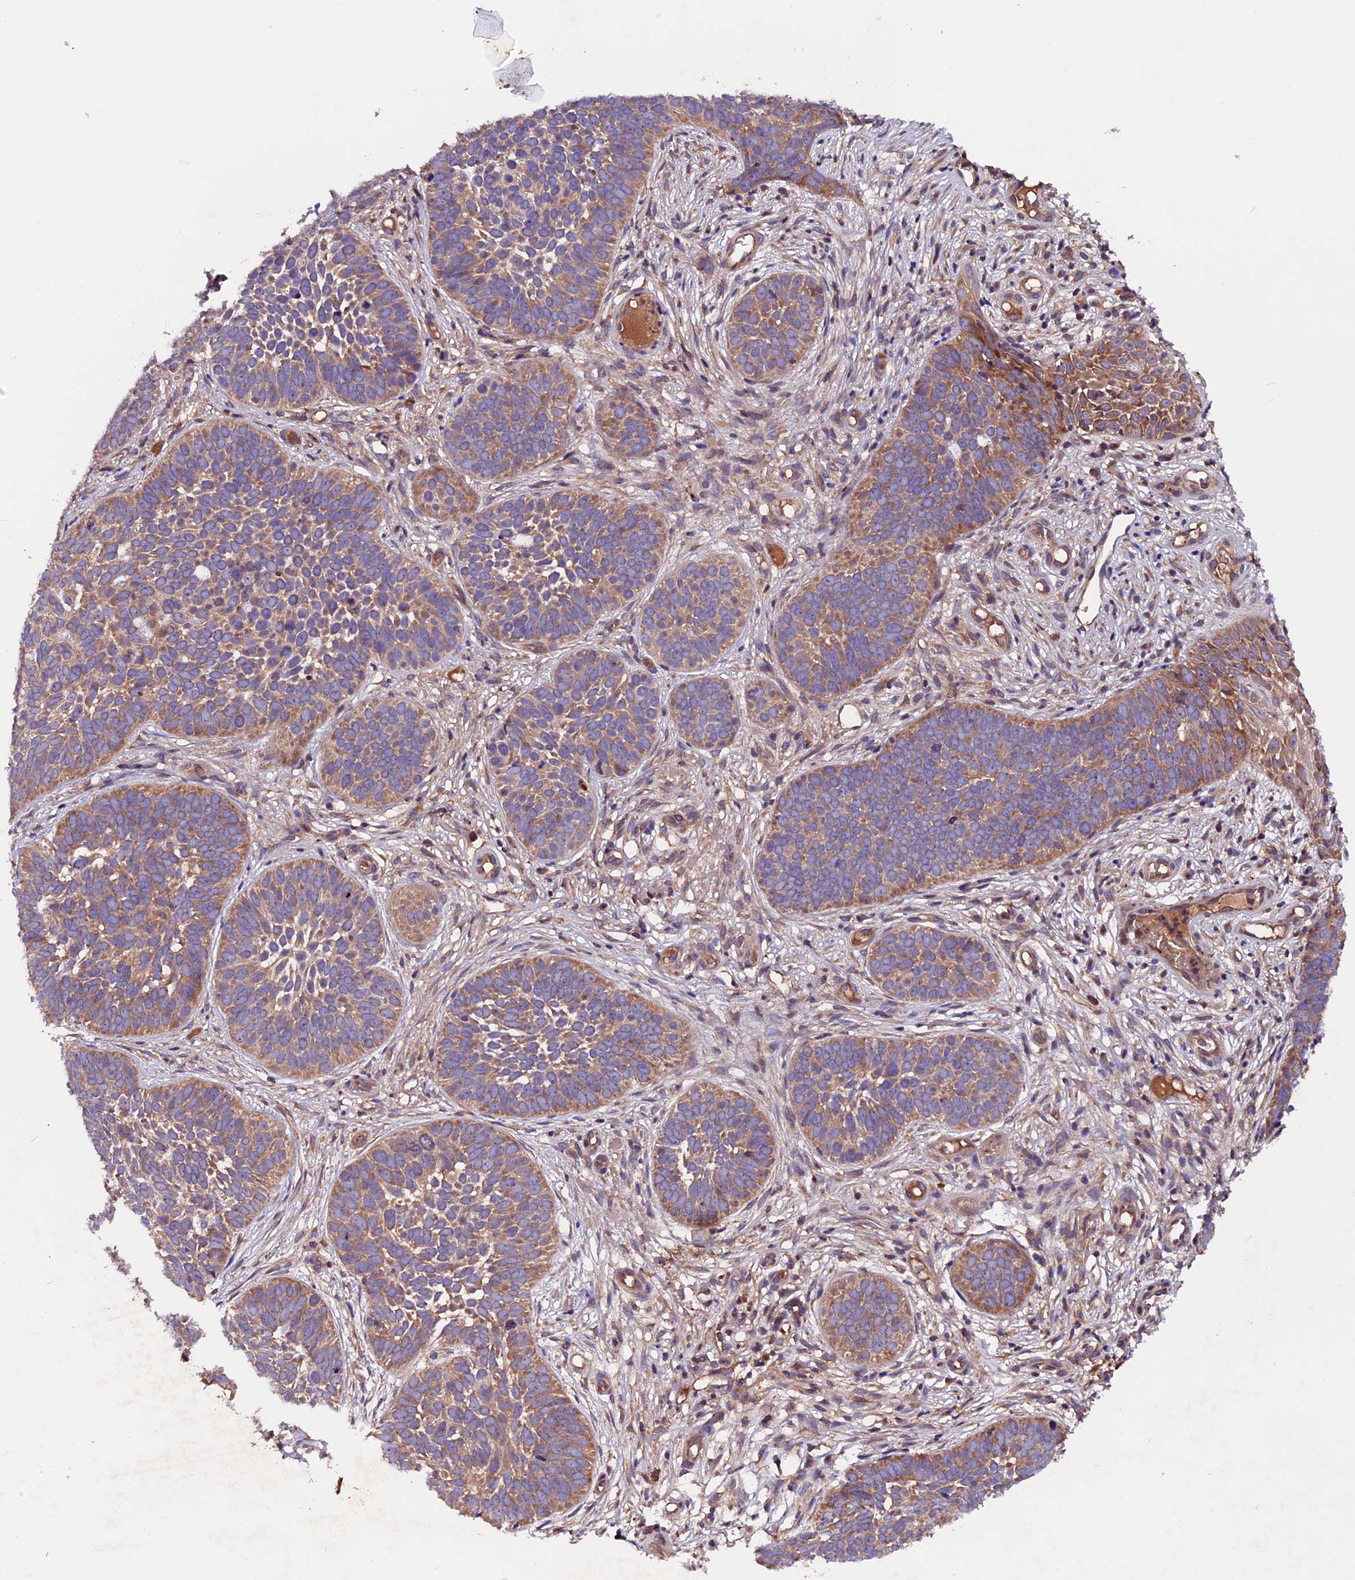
{"staining": {"intensity": "weak", "quantity": "25%-75%", "location": "cytoplasmic/membranous"}, "tissue": "skin cancer", "cell_type": "Tumor cells", "image_type": "cancer", "snomed": [{"axis": "morphology", "description": "Basal cell carcinoma"}, {"axis": "topography", "description": "Skin"}], "caption": "Immunohistochemical staining of basal cell carcinoma (skin) shows weak cytoplasmic/membranous protein expression in about 25%-75% of tumor cells. (DAB (3,3'-diaminobenzidine) IHC with brightfield microscopy, high magnification).", "gene": "ZNF598", "patient": {"sex": "male", "age": 89}}